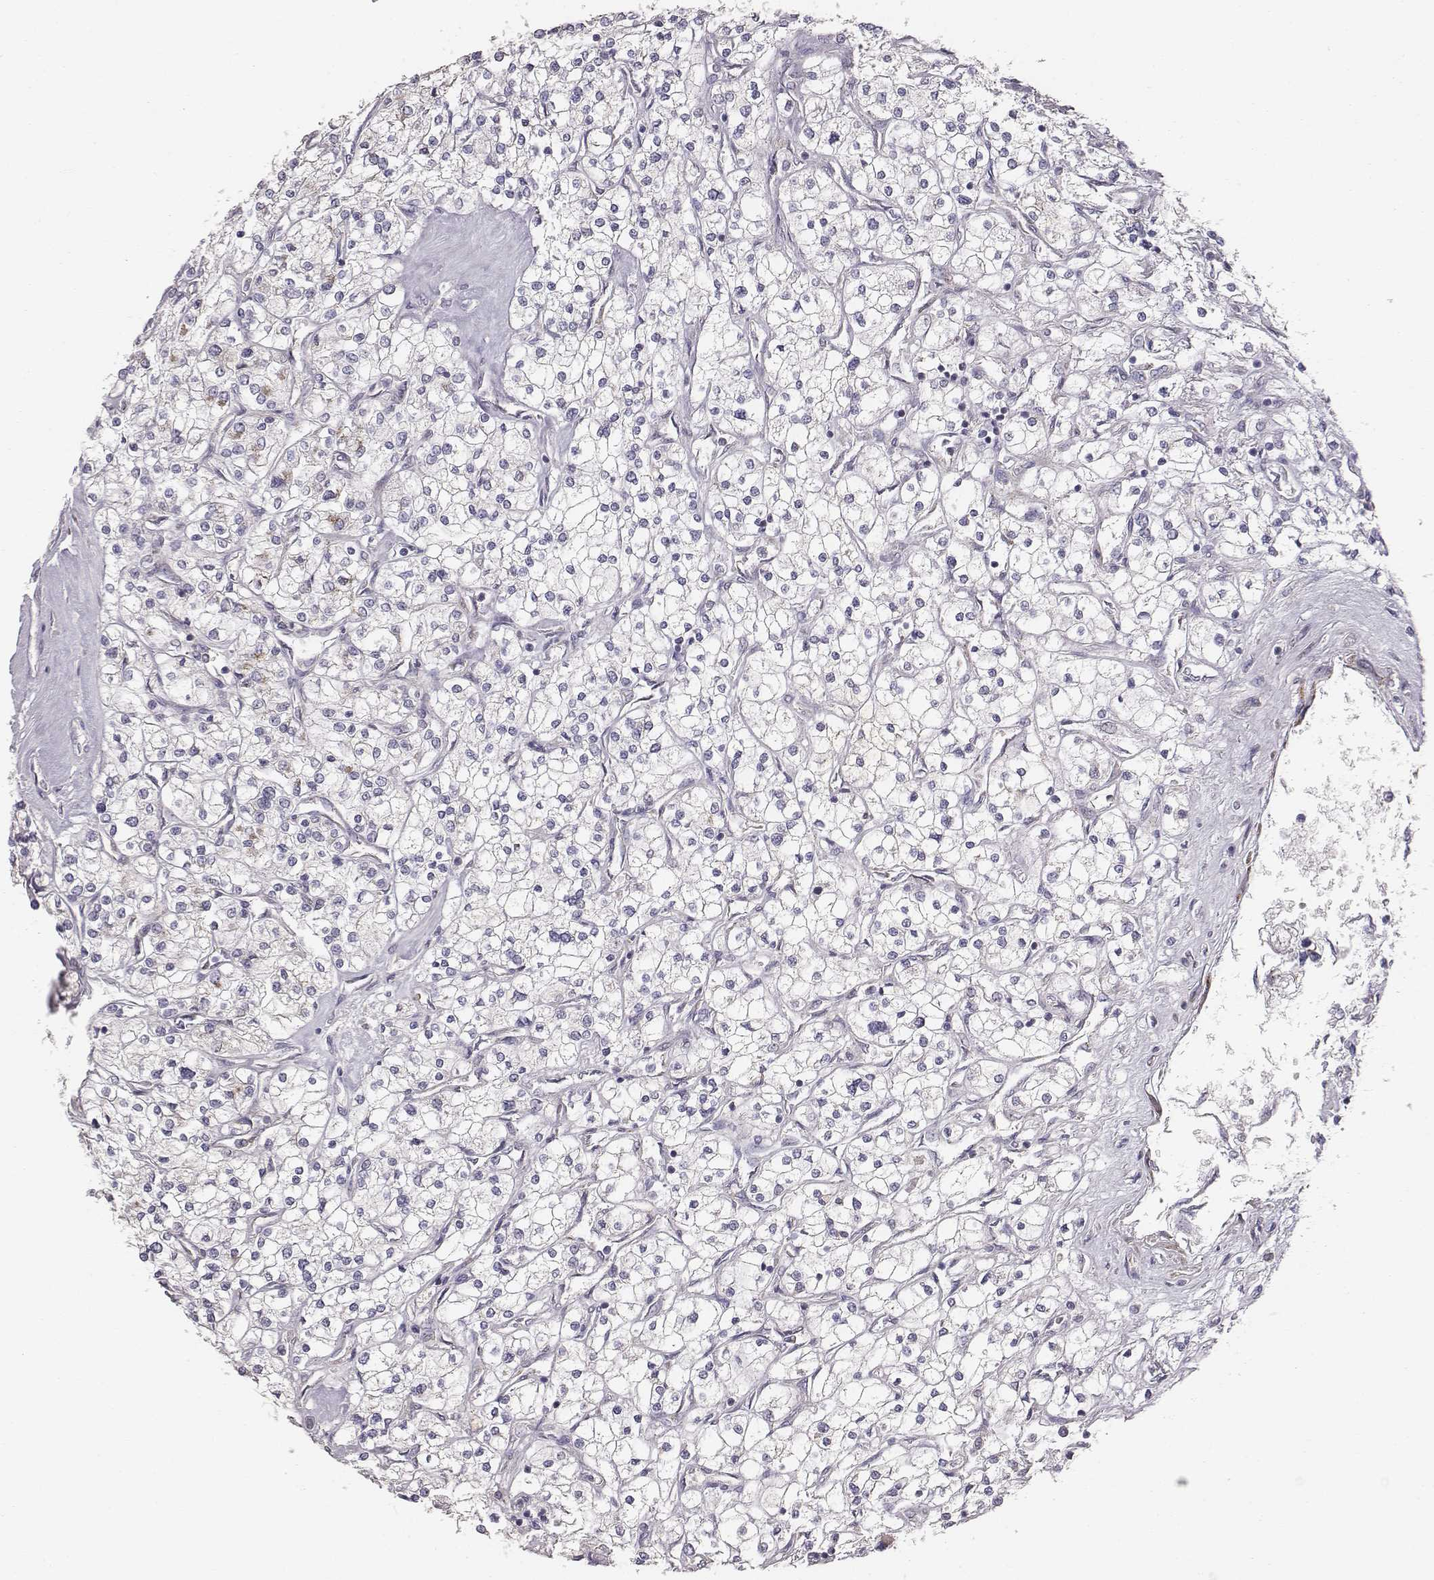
{"staining": {"intensity": "negative", "quantity": "none", "location": "none"}, "tissue": "renal cancer", "cell_type": "Tumor cells", "image_type": "cancer", "snomed": [{"axis": "morphology", "description": "Adenocarcinoma, NOS"}, {"axis": "topography", "description": "Kidney"}], "caption": "Renal adenocarcinoma was stained to show a protein in brown. There is no significant staining in tumor cells.", "gene": "ABCD3", "patient": {"sex": "male", "age": 80}}